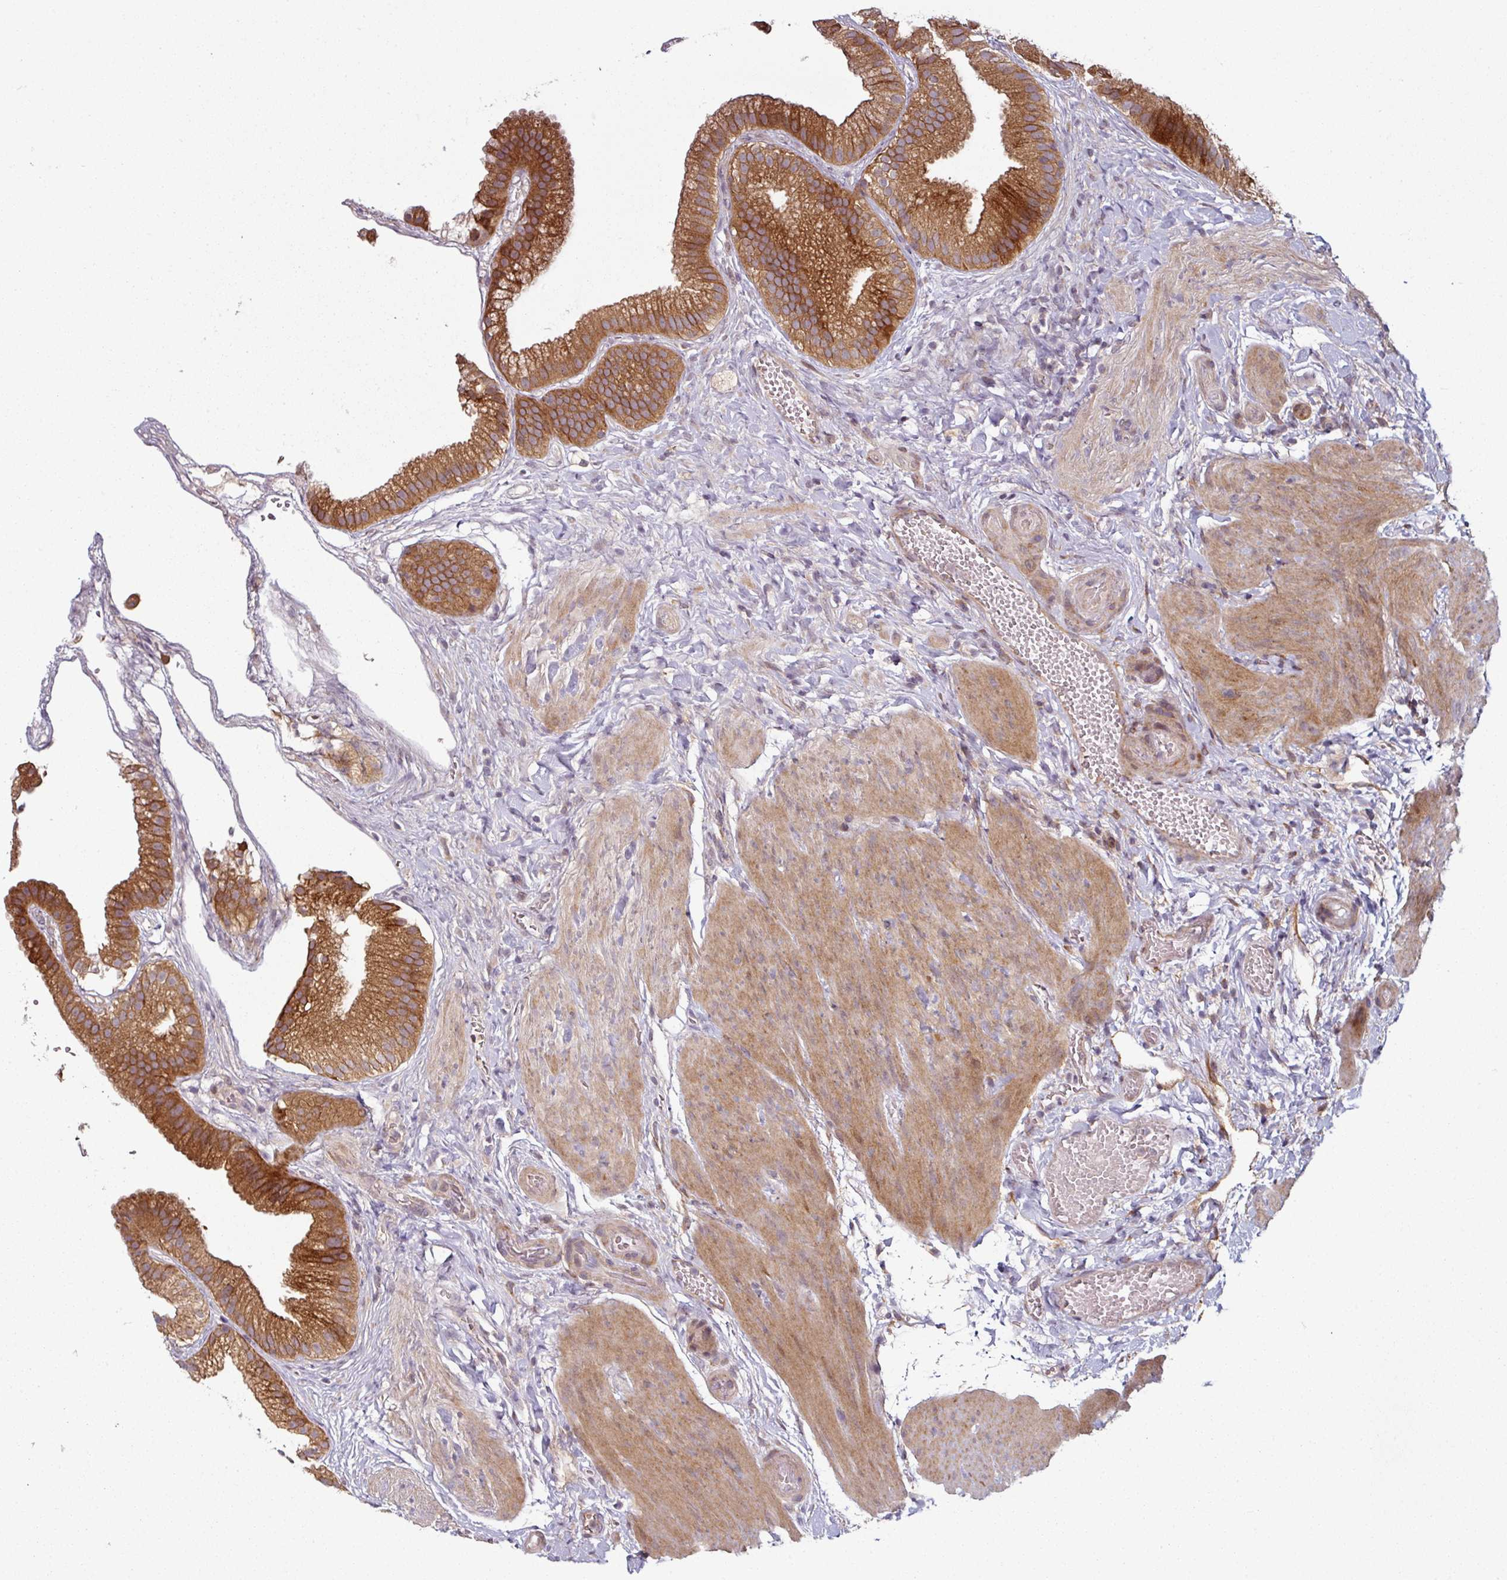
{"staining": {"intensity": "strong", "quantity": ">75%", "location": "cytoplasmic/membranous"}, "tissue": "gallbladder", "cell_type": "Glandular cells", "image_type": "normal", "snomed": [{"axis": "morphology", "description": "Normal tissue, NOS"}, {"axis": "topography", "description": "Gallbladder"}], "caption": "Immunohistochemical staining of unremarkable gallbladder shows strong cytoplasmic/membranous protein staining in about >75% of glandular cells.", "gene": "RAB5A", "patient": {"sex": "female", "age": 63}}